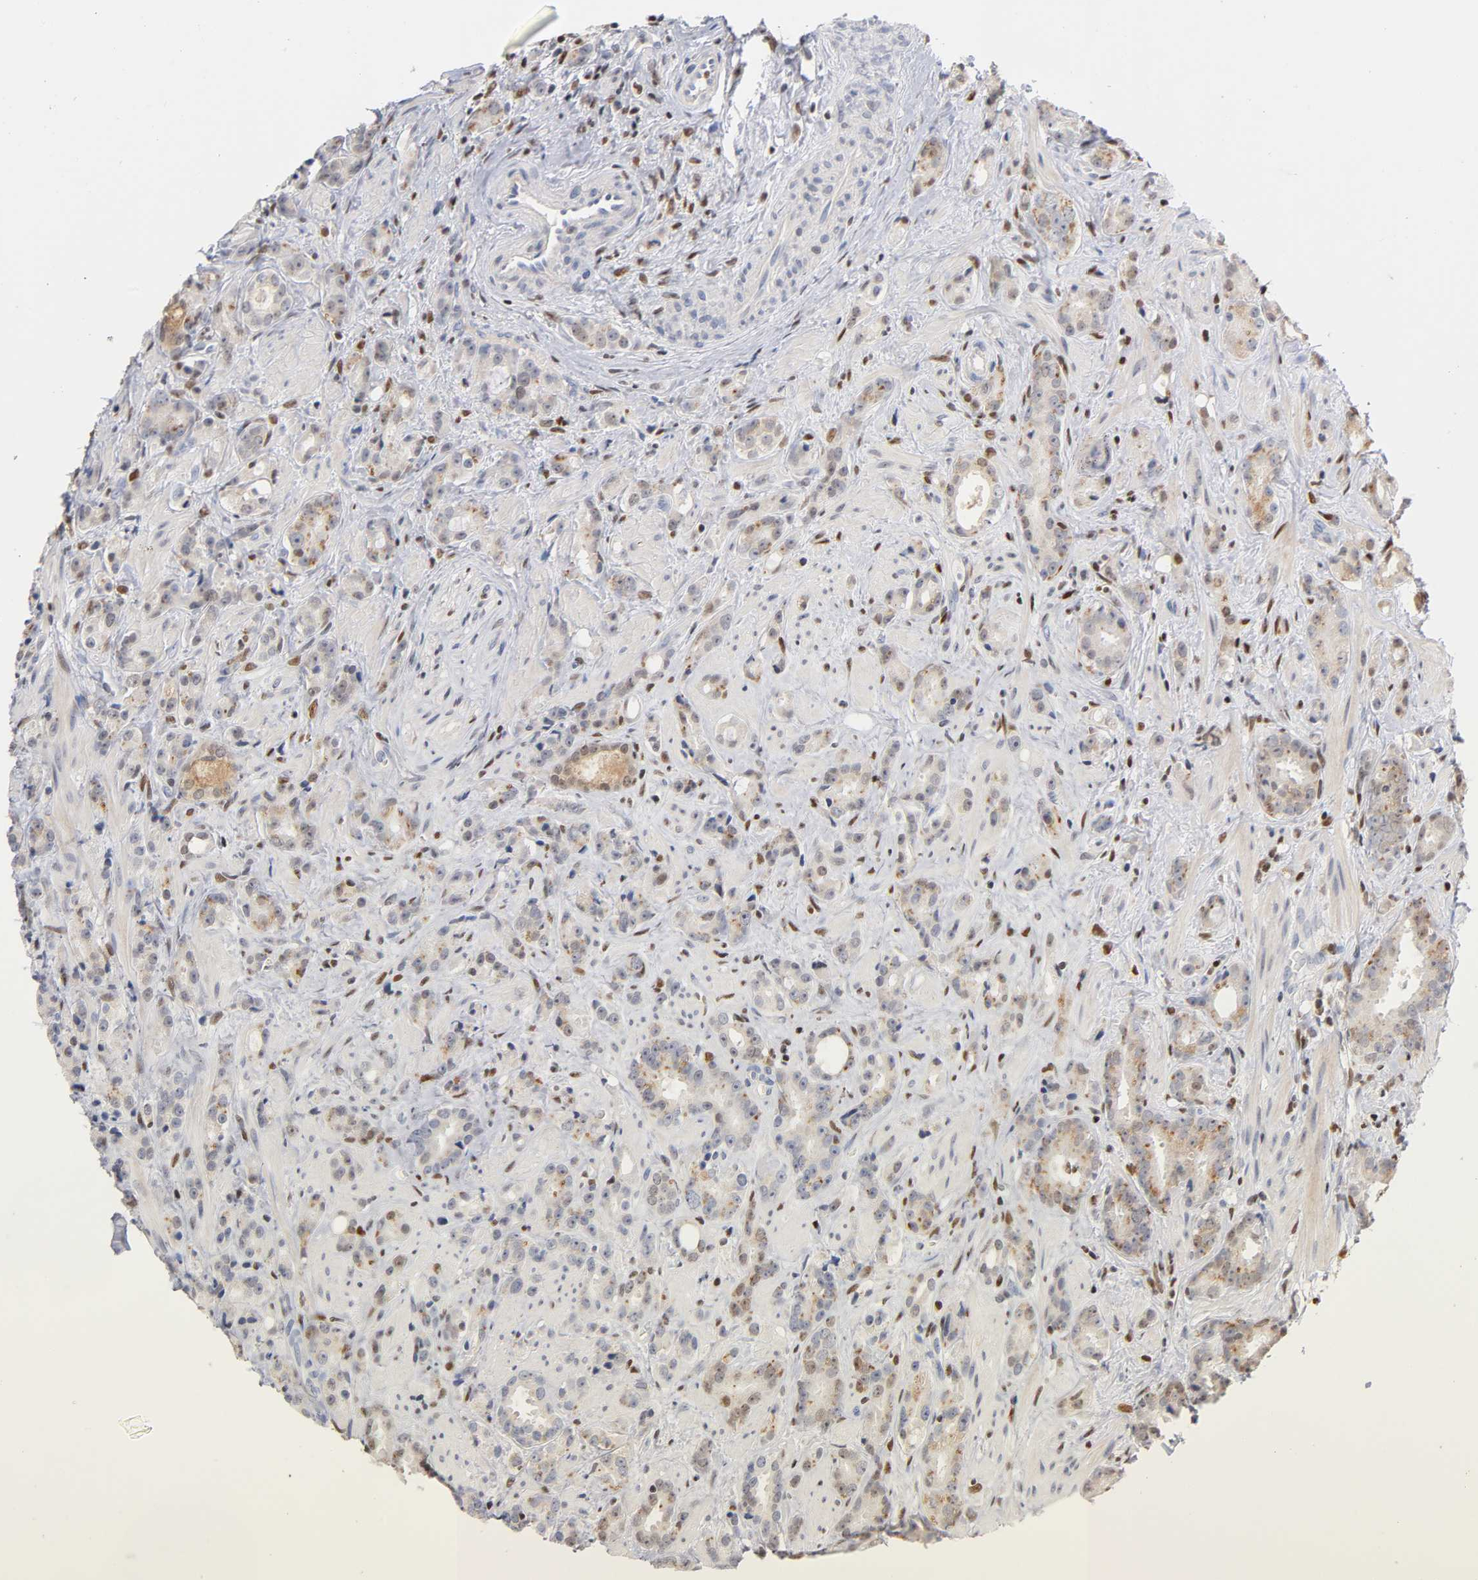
{"staining": {"intensity": "weak", "quantity": "25%-75%", "location": "cytoplasmic/membranous"}, "tissue": "prostate cancer", "cell_type": "Tumor cells", "image_type": "cancer", "snomed": [{"axis": "morphology", "description": "Adenocarcinoma, Low grade"}, {"axis": "topography", "description": "Prostate"}], "caption": "Brown immunohistochemical staining in prostate cancer (adenocarcinoma (low-grade)) displays weak cytoplasmic/membranous expression in about 25%-75% of tumor cells.", "gene": "RUNX1", "patient": {"sex": "male", "age": 57}}